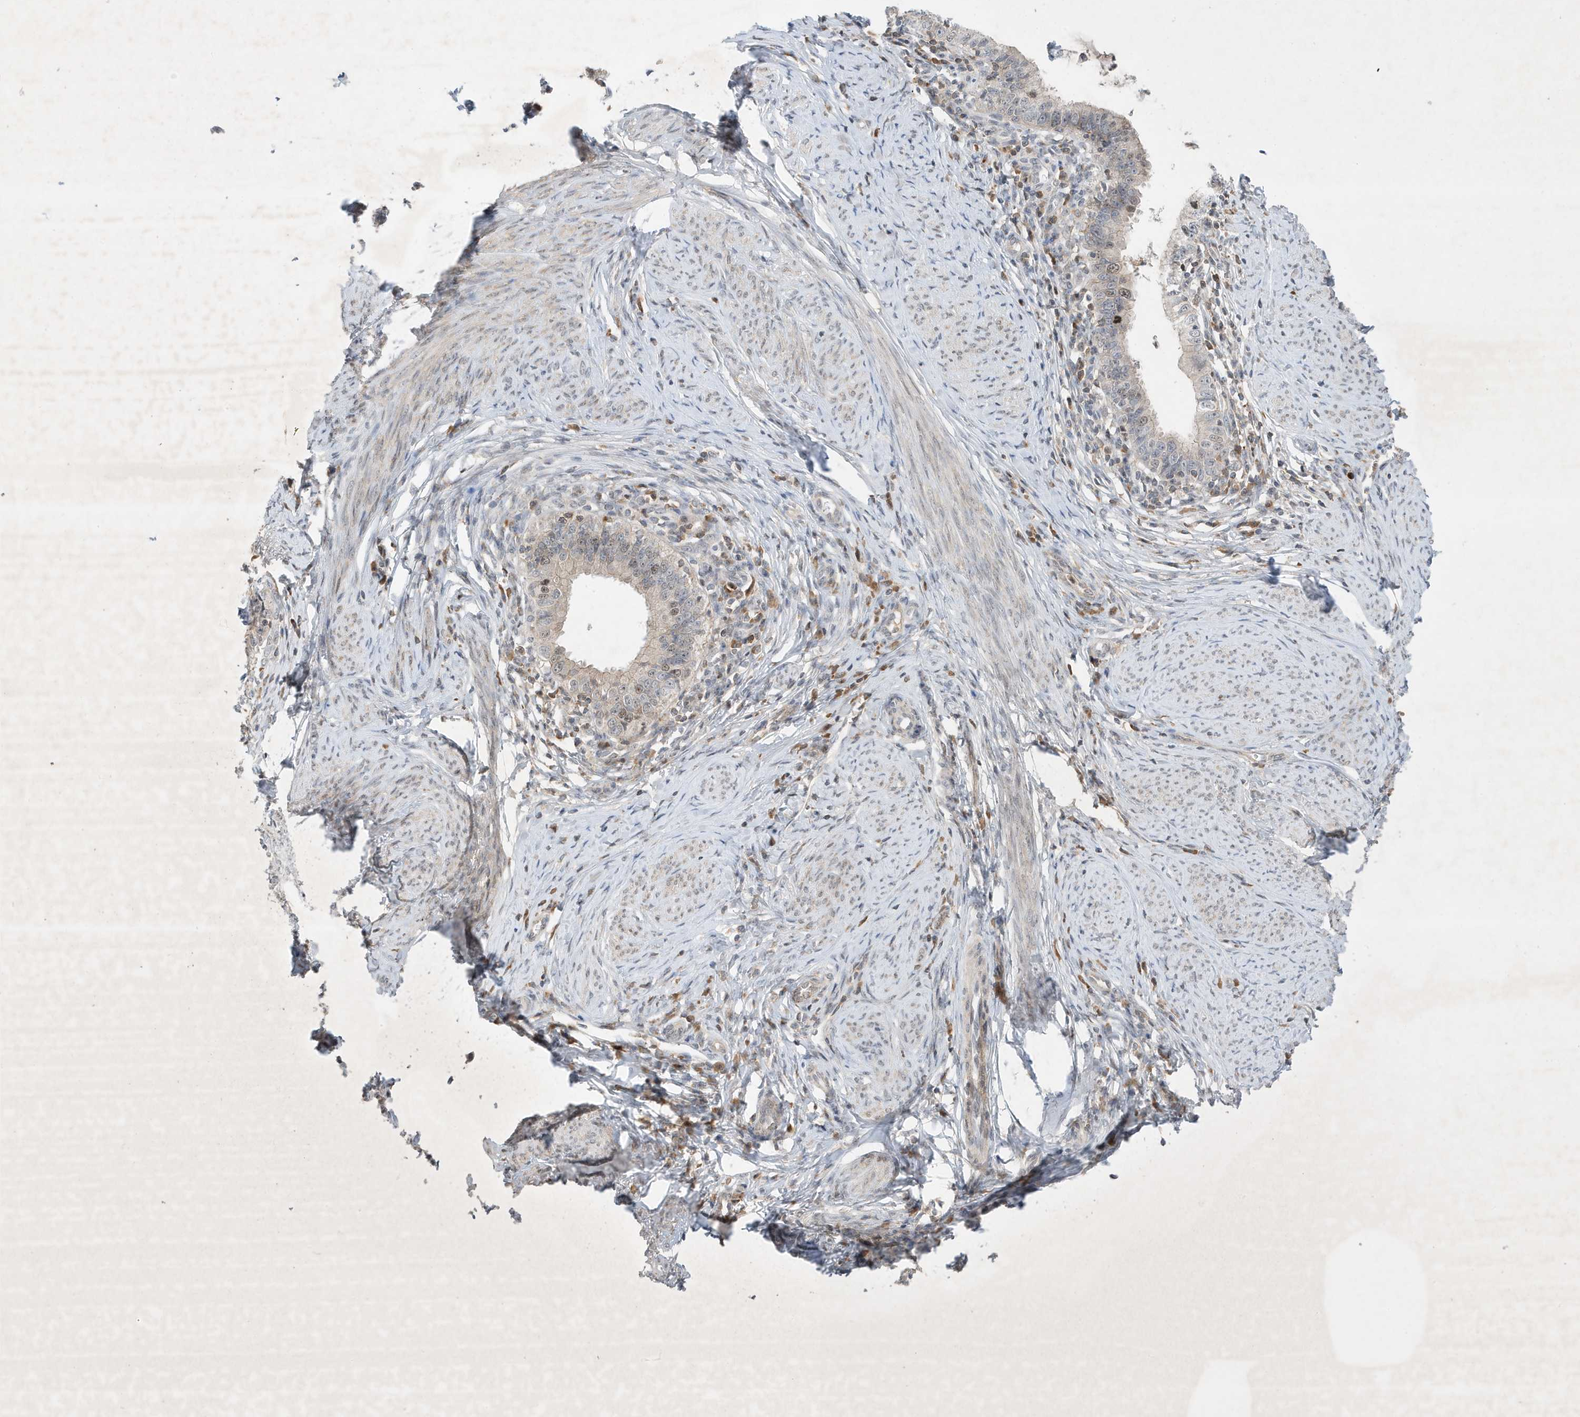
{"staining": {"intensity": "moderate", "quantity": "<25%", "location": "cytoplasmic/membranous"}, "tissue": "cervical cancer", "cell_type": "Tumor cells", "image_type": "cancer", "snomed": [{"axis": "morphology", "description": "Adenocarcinoma, NOS"}, {"axis": "topography", "description": "Cervix"}], "caption": "The image exhibits a brown stain indicating the presence of a protein in the cytoplasmic/membranous of tumor cells in cervical cancer (adenocarcinoma).", "gene": "MAST3", "patient": {"sex": "female", "age": 36}}